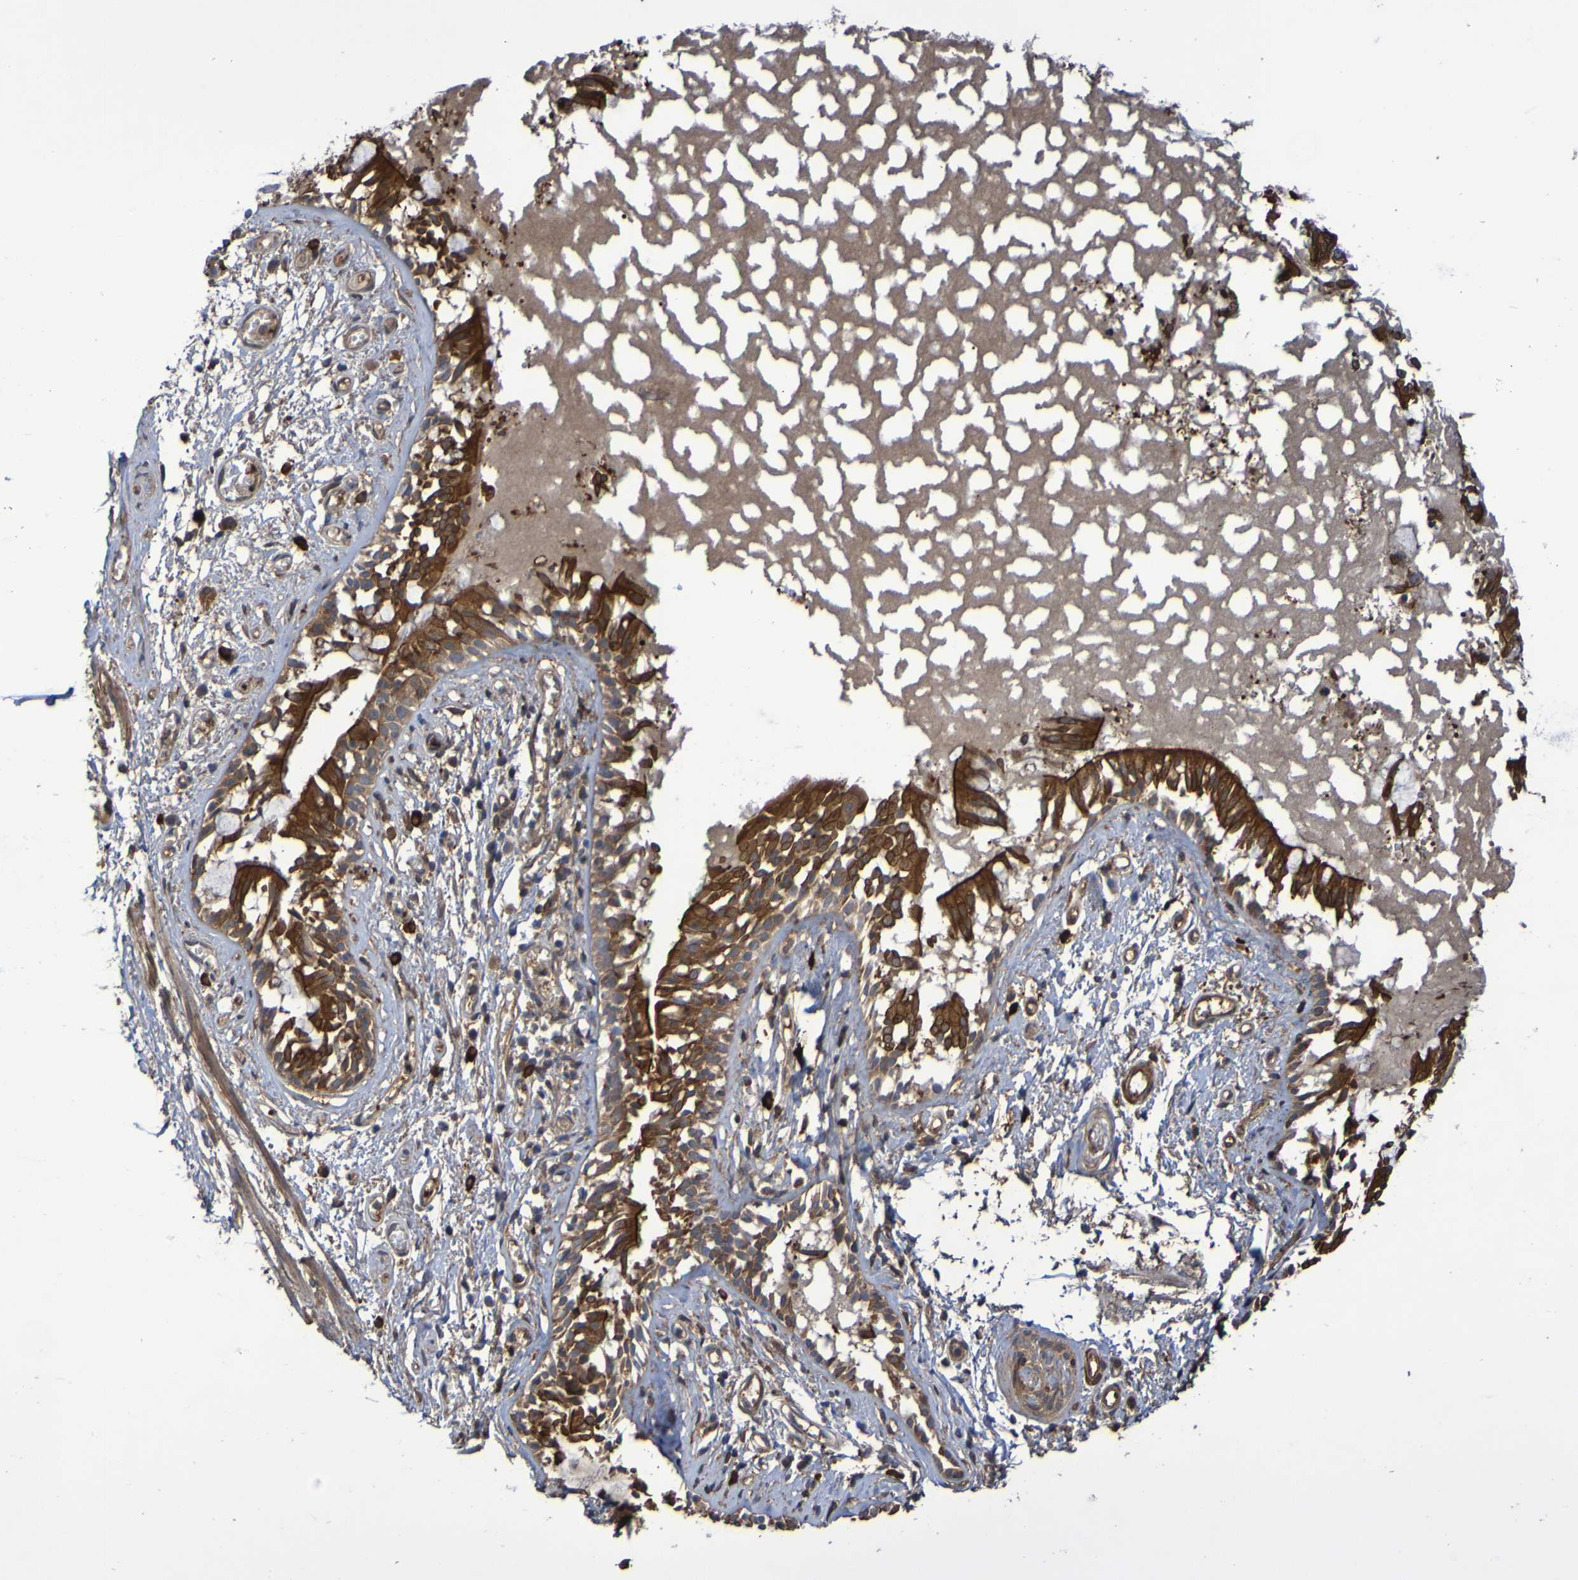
{"staining": {"intensity": "strong", "quantity": ">75%", "location": "cytoplasmic/membranous"}, "tissue": "bronchus", "cell_type": "Respiratory epithelial cells", "image_type": "normal", "snomed": [{"axis": "morphology", "description": "Normal tissue, NOS"}, {"axis": "morphology", "description": "Inflammation, NOS"}, {"axis": "topography", "description": "Cartilage tissue"}, {"axis": "topography", "description": "Lung"}], "caption": "High-power microscopy captured an immunohistochemistry (IHC) photomicrograph of unremarkable bronchus, revealing strong cytoplasmic/membranous staining in approximately >75% of respiratory epithelial cells. (DAB (3,3'-diaminobenzidine) IHC with brightfield microscopy, high magnification).", "gene": "SERPINB6", "patient": {"sex": "male", "age": 71}}